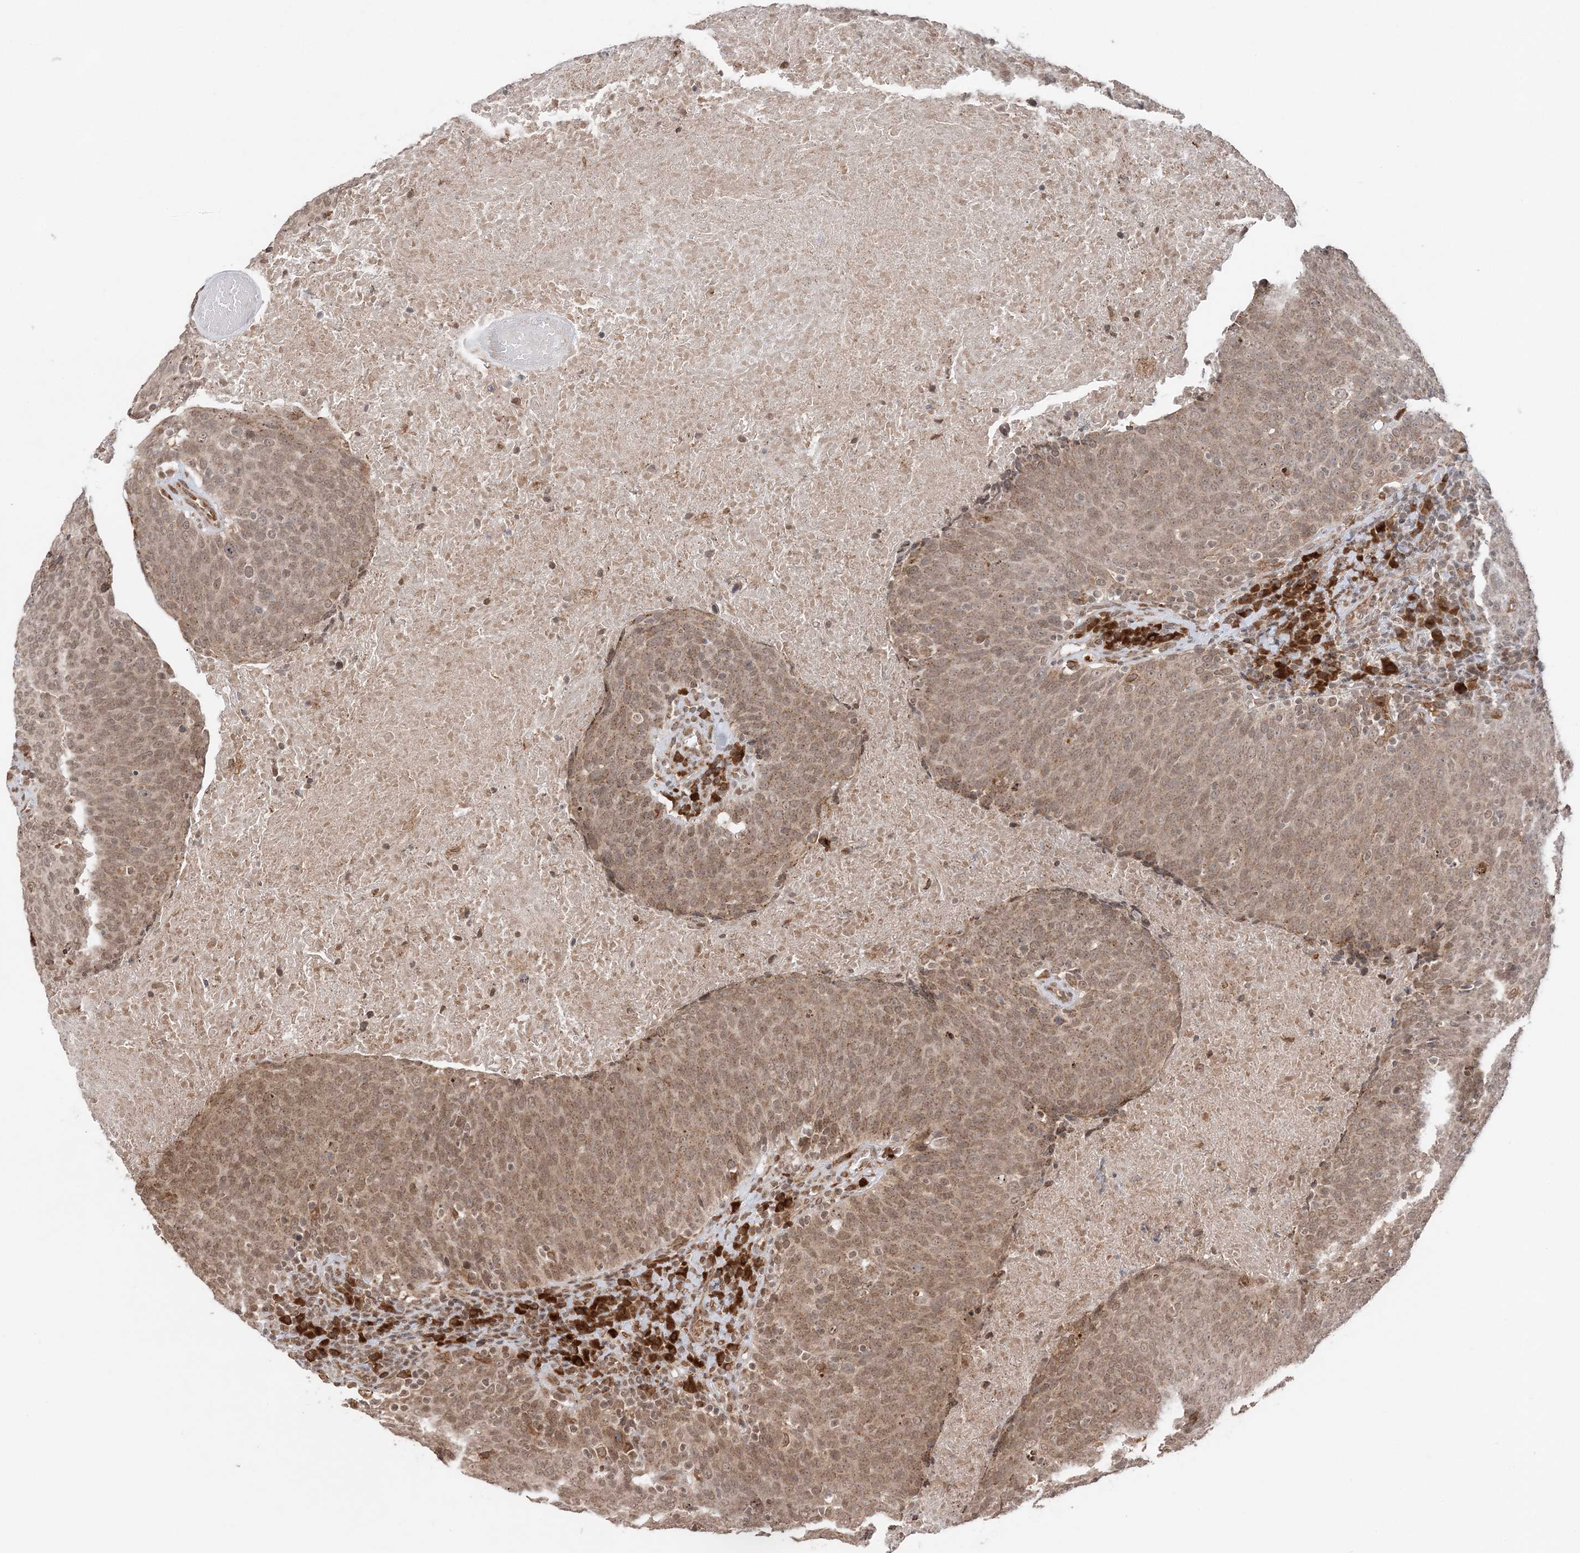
{"staining": {"intensity": "moderate", "quantity": ">75%", "location": "cytoplasmic/membranous,nuclear"}, "tissue": "head and neck cancer", "cell_type": "Tumor cells", "image_type": "cancer", "snomed": [{"axis": "morphology", "description": "Squamous cell carcinoma, NOS"}, {"axis": "morphology", "description": "Squamous cell carcinoma, metastatic, NOS"}, {"axis": "topography", "description": "Lymph node"}, {"axis": "topography", "description": "Head-Neck"}], "caption": "This micrograph displays head and neck cancer (metastatic squamous cell carcinoma) stained with immunohistochemistry to label a protein in brown. The cytoplasmic/membranous and nuclear of tumor cells show moderate positivity for the protein. Nuclei are counter-stained blue.", "gene": "TMED10", "patient": {"sex": "male", "age": 62}}